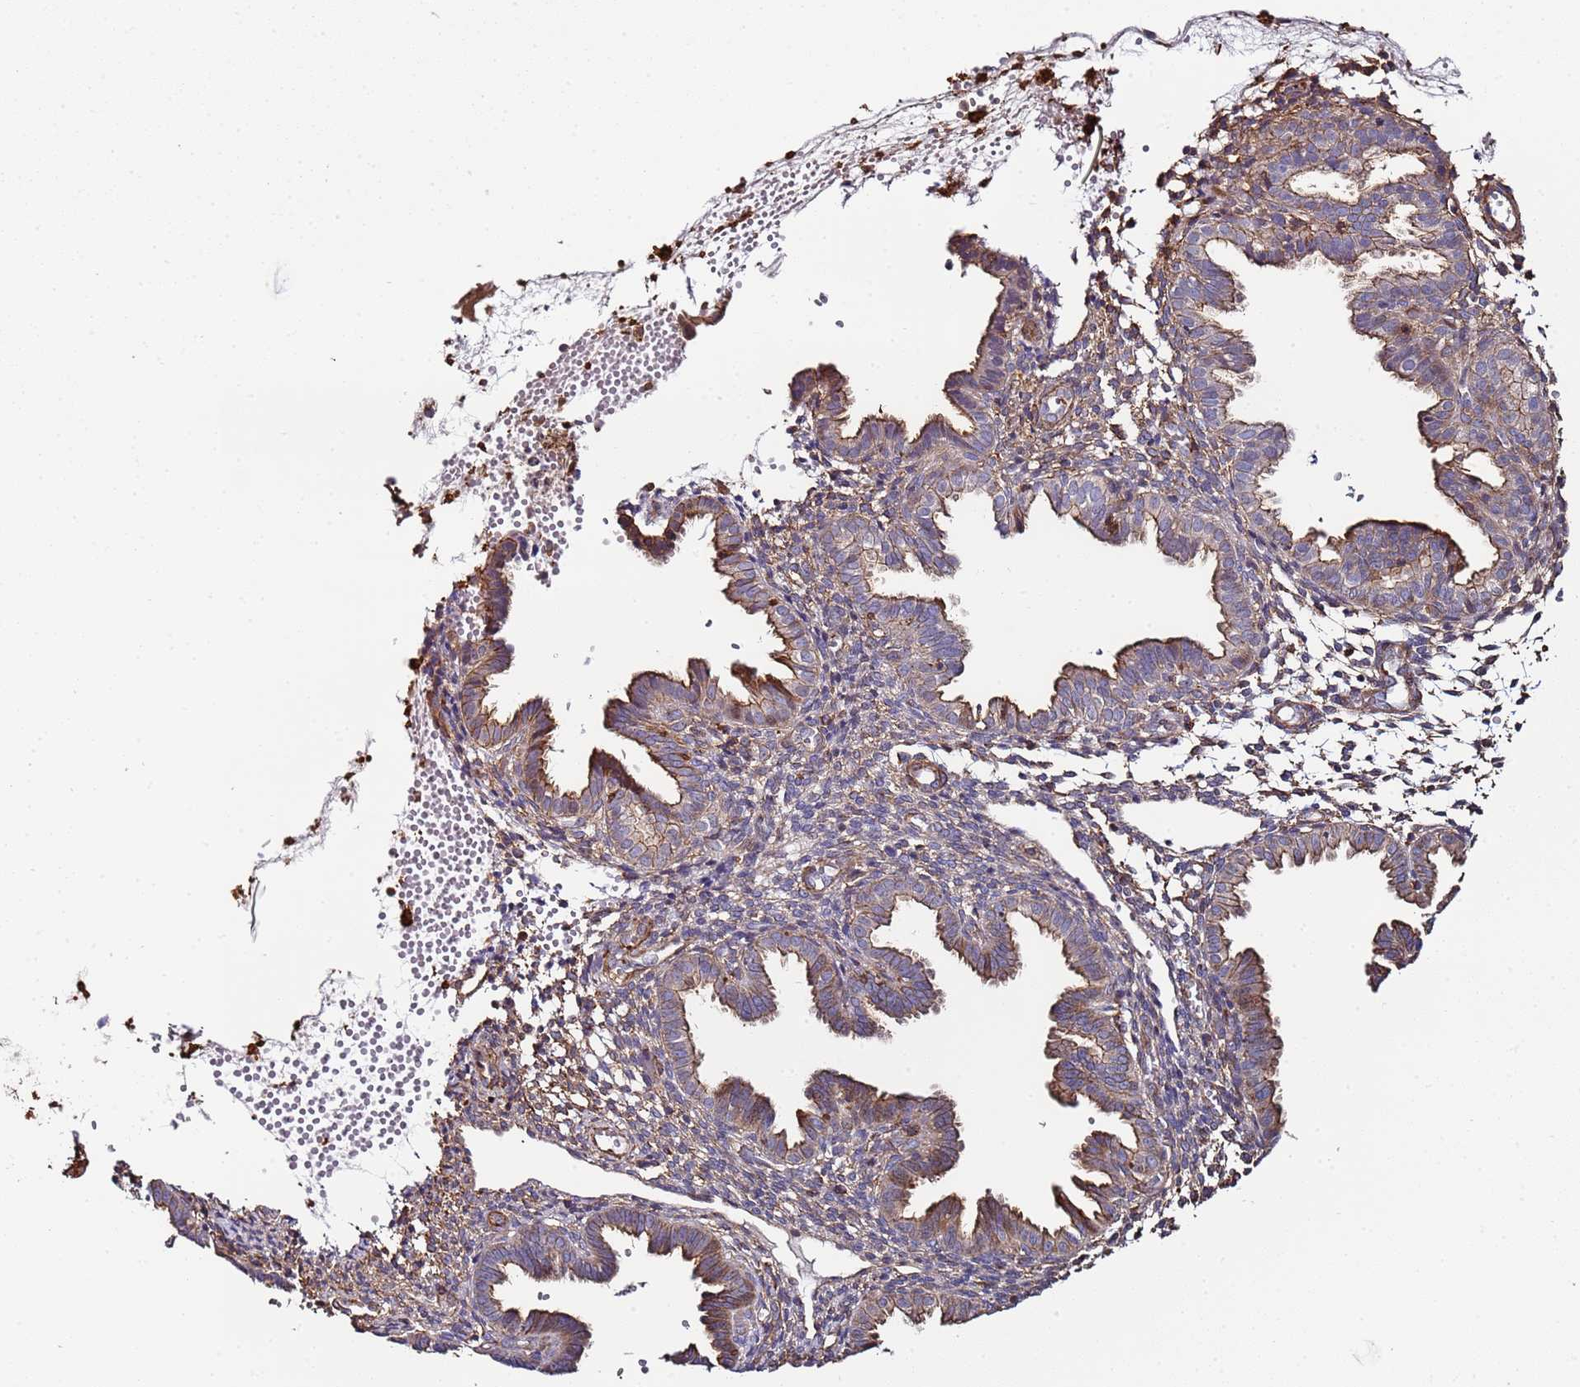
{"staining": {"intensity": "moderate", "quantity": "25%-75%", "location": "cytoplasmic/membranous"}, "tissue": "endometrium", "cell_type": "Cells in endometrial stroma", "image_type": "normal", "snomed": [{"axis": "morphology", "description": "Normal tissue, NOS"}, {"axis": "topography", "description": "Endometrium"}], "caption": "Immunohistochemical staining of benign human endometrium shows medium levels of moderate cytoplasmic/membranous positivity in about 25%-75% of cells in endometrial stroma.", "gene": "CYP2U1", "patient": {"sex": "female", "age": 33}}